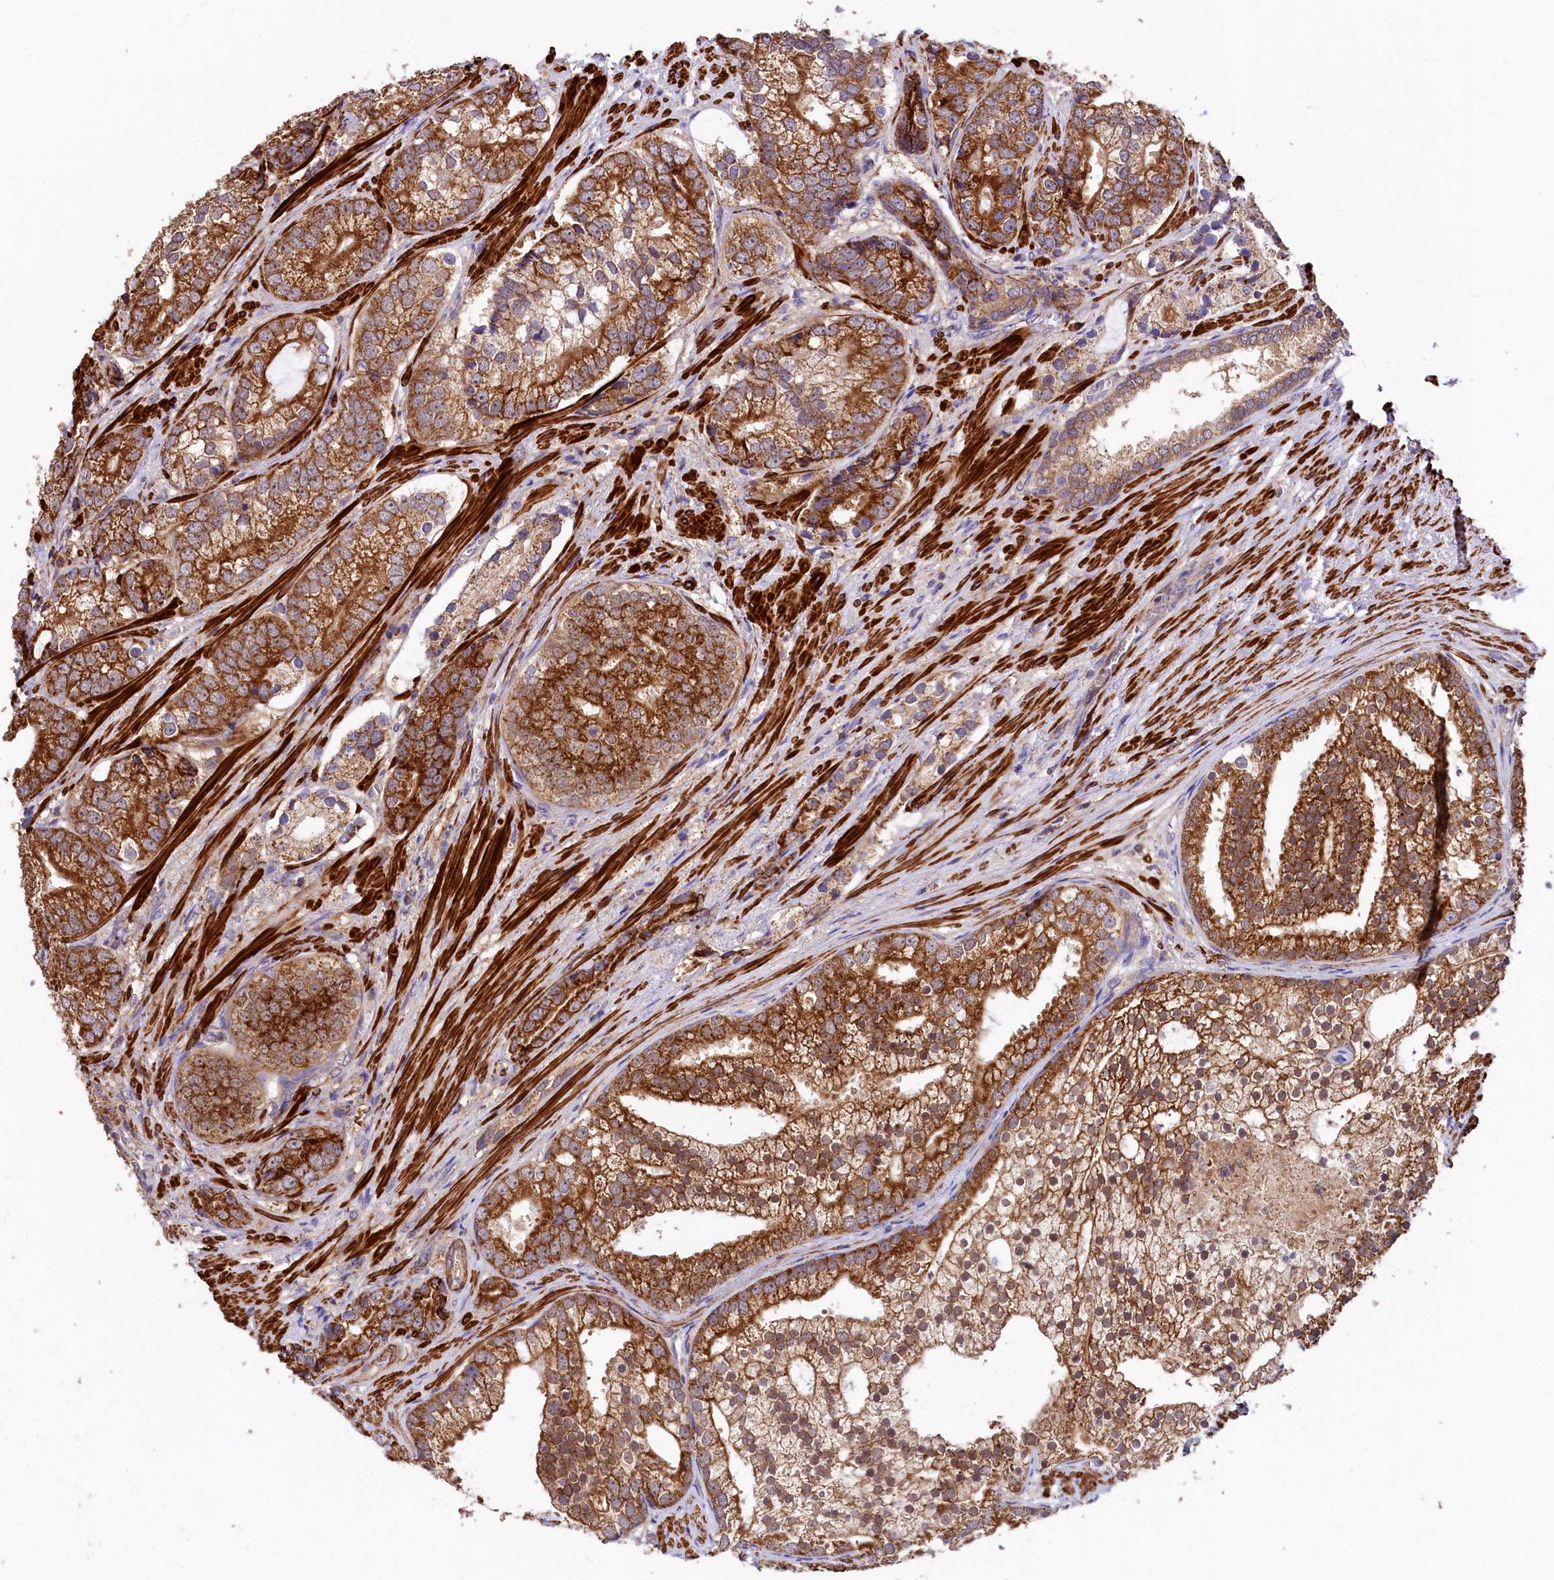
{"staining": {"intensity": "strong", "quantity": ">75%", "location": "cytoplasmic/membranous"}, "tissue": "prostate cancer", "cell_type": "Tumor cells", "image_type": "cancer", "snomed": [{"axis": "morphology", "description": "Adenocarcinoma, High grade"}, {"axis": "topography", "description": "Prostate"}], "caption": "Protein staining reveals strong cytoplasmic/membranous staining in approximately >75% of tumor cells in prostate cancer (high-grade adenocarcinoma).", "gene": "CIAO3", "patient": {"sex": "male", "age": 75}}